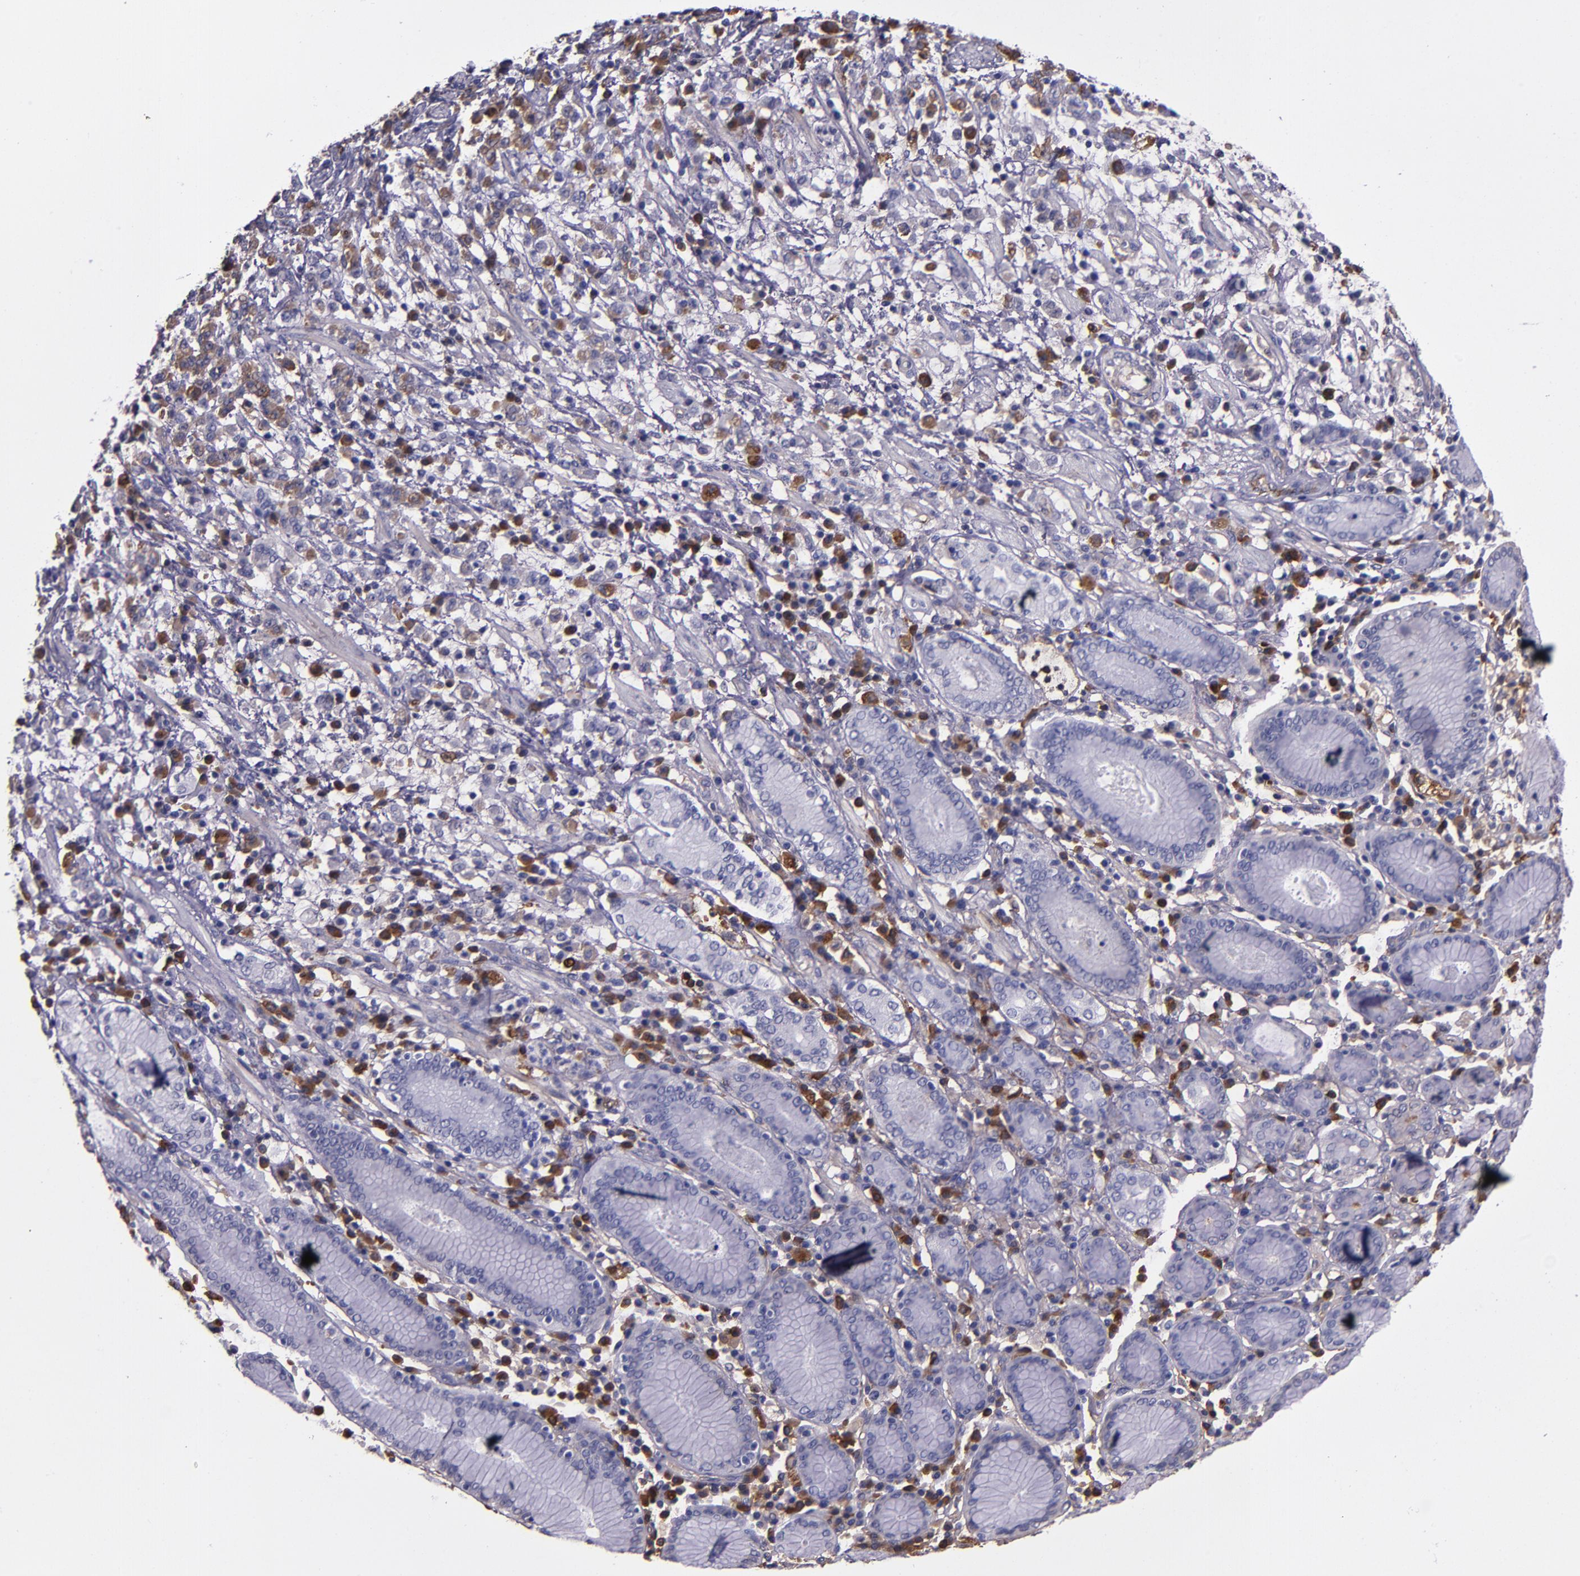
{"staining": {"intensity": "weak", "quantity": ">75%", "location": "cytoplasmic/membranous"}, "tissue": "stomach cancer", "cell_type": "Tumor cells", "image_type": "cancer", "snomed": [{"axis": "morphology", "description": "Adenocarcinoma, NOS"}, {"axis": "topography", "description": "Stomach, lower"}], "caption": "Human stomach cancer (adenocarcinoma) stained for a protein (brown) displays weak cytoplasmic/membranous positive staining in about >75% of tumor cells.", "gene": "A2M", "patient": {"sex": "male", "age": 88}}